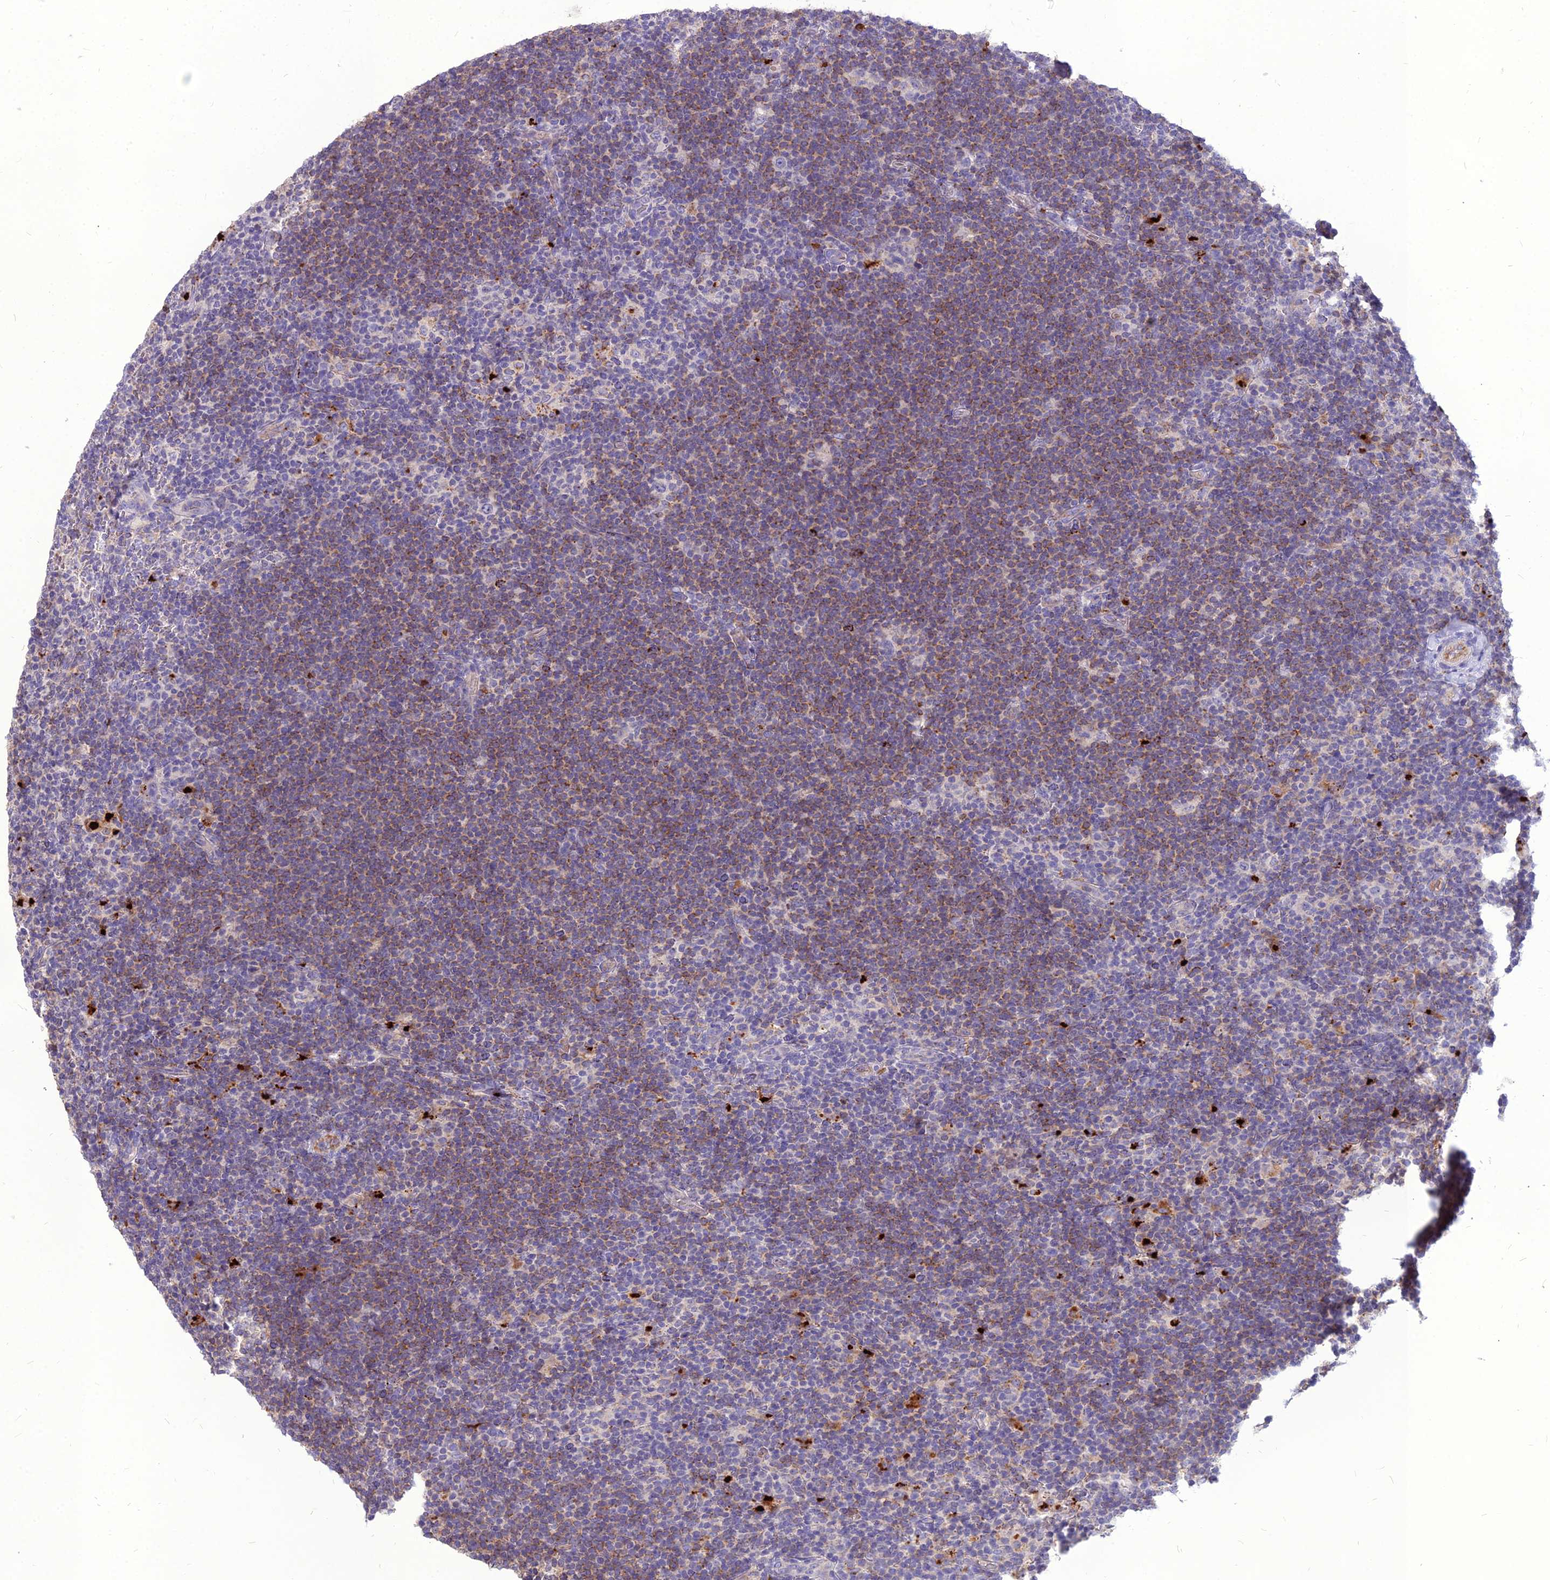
{"staining": {"intensity": "negative", "quantity": "none", "location": "none"}, "tissue": "lymphoma", "cell_type": "Tumor cells", "image_type": "cancer", "snomed": [{"axis": "morphology", "description": "Hodgkin's disease, NOS"}, {"axis": "topography", "description": "Lymph node"}], "caption": "An image of lymphoma stained for a protein exhibits no brown staining in tumor cells.", "gene": "PCED1B", "patient": {"sex": "female", "age": 57}}